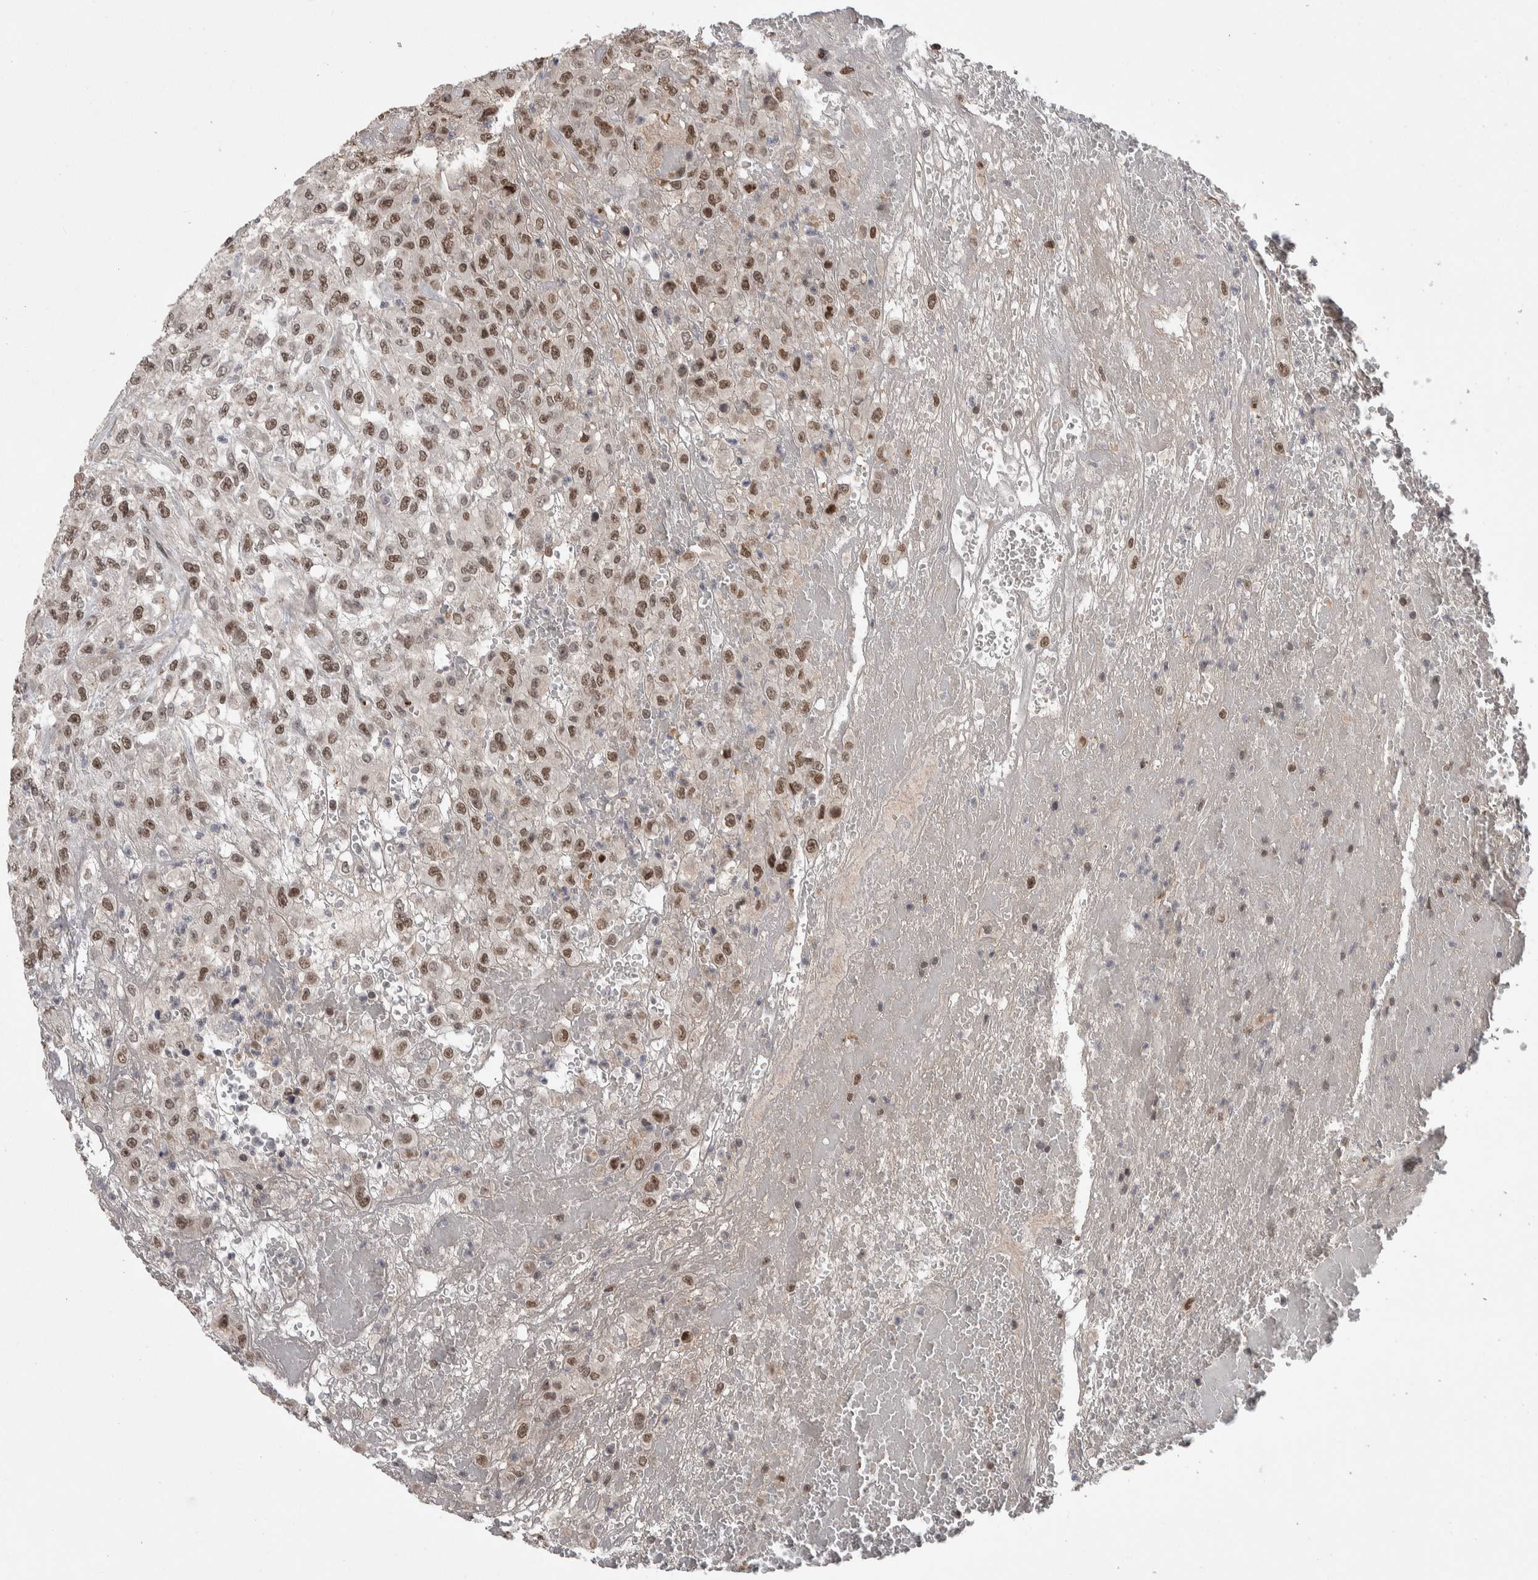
{"staining": {"intensity": "moderate", "quantity": ">75%", "location": "nuclear"}, "tissue": "urothelial cancer", "cell_type": "Tumor cells", "image_type": "cancer", "snomed": [{"axis": "morphology", "description": "Urothelial carcinoma, High grade"}, {"axis": "topography", "description": "Urinary bladder"}], "caption": "IHC of urothelial cancer reveals medium levels of moderate nuclear positivity in about >75% of tumor cells.", "gene": "ZNF592", "patient": {"sex": "male", "age": 46}}